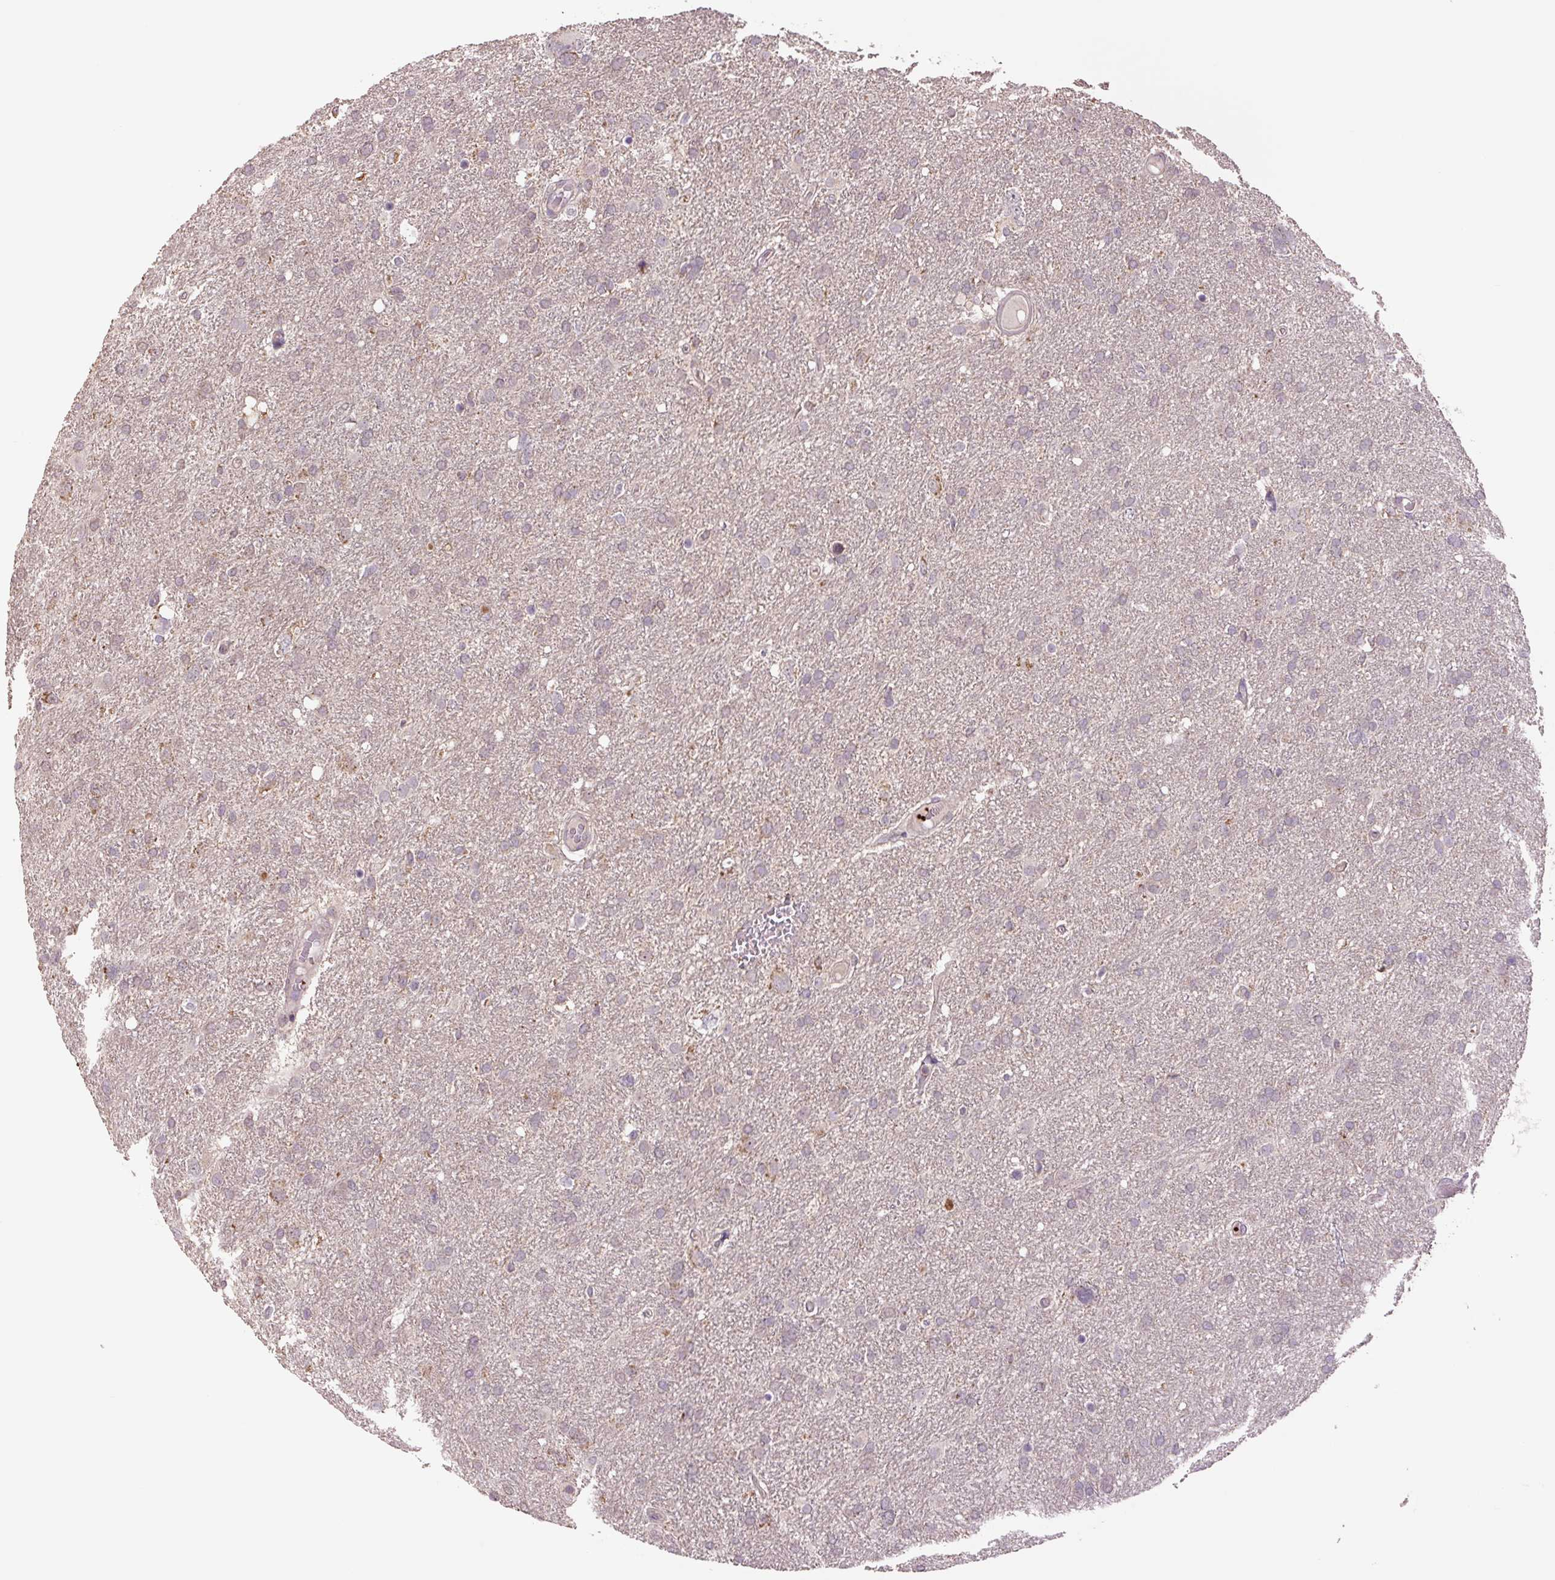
{"staining": {"intensity": "negative", "quantity": "none", "location": "none"}, "tissue": "glioma", "cell_type": "Tumor cells", "image_type": "cancer", "snomed": [{"axis": "morphology", "description": "Glioma, malignant, High grade"}, {"axis": "topography", "description": "Brain"}], "caption": "The image demonstrates no significant staining in tumor cells of glioma.", "gene": "TMEM160", "patient": {"sex": "male", "age": 61}}